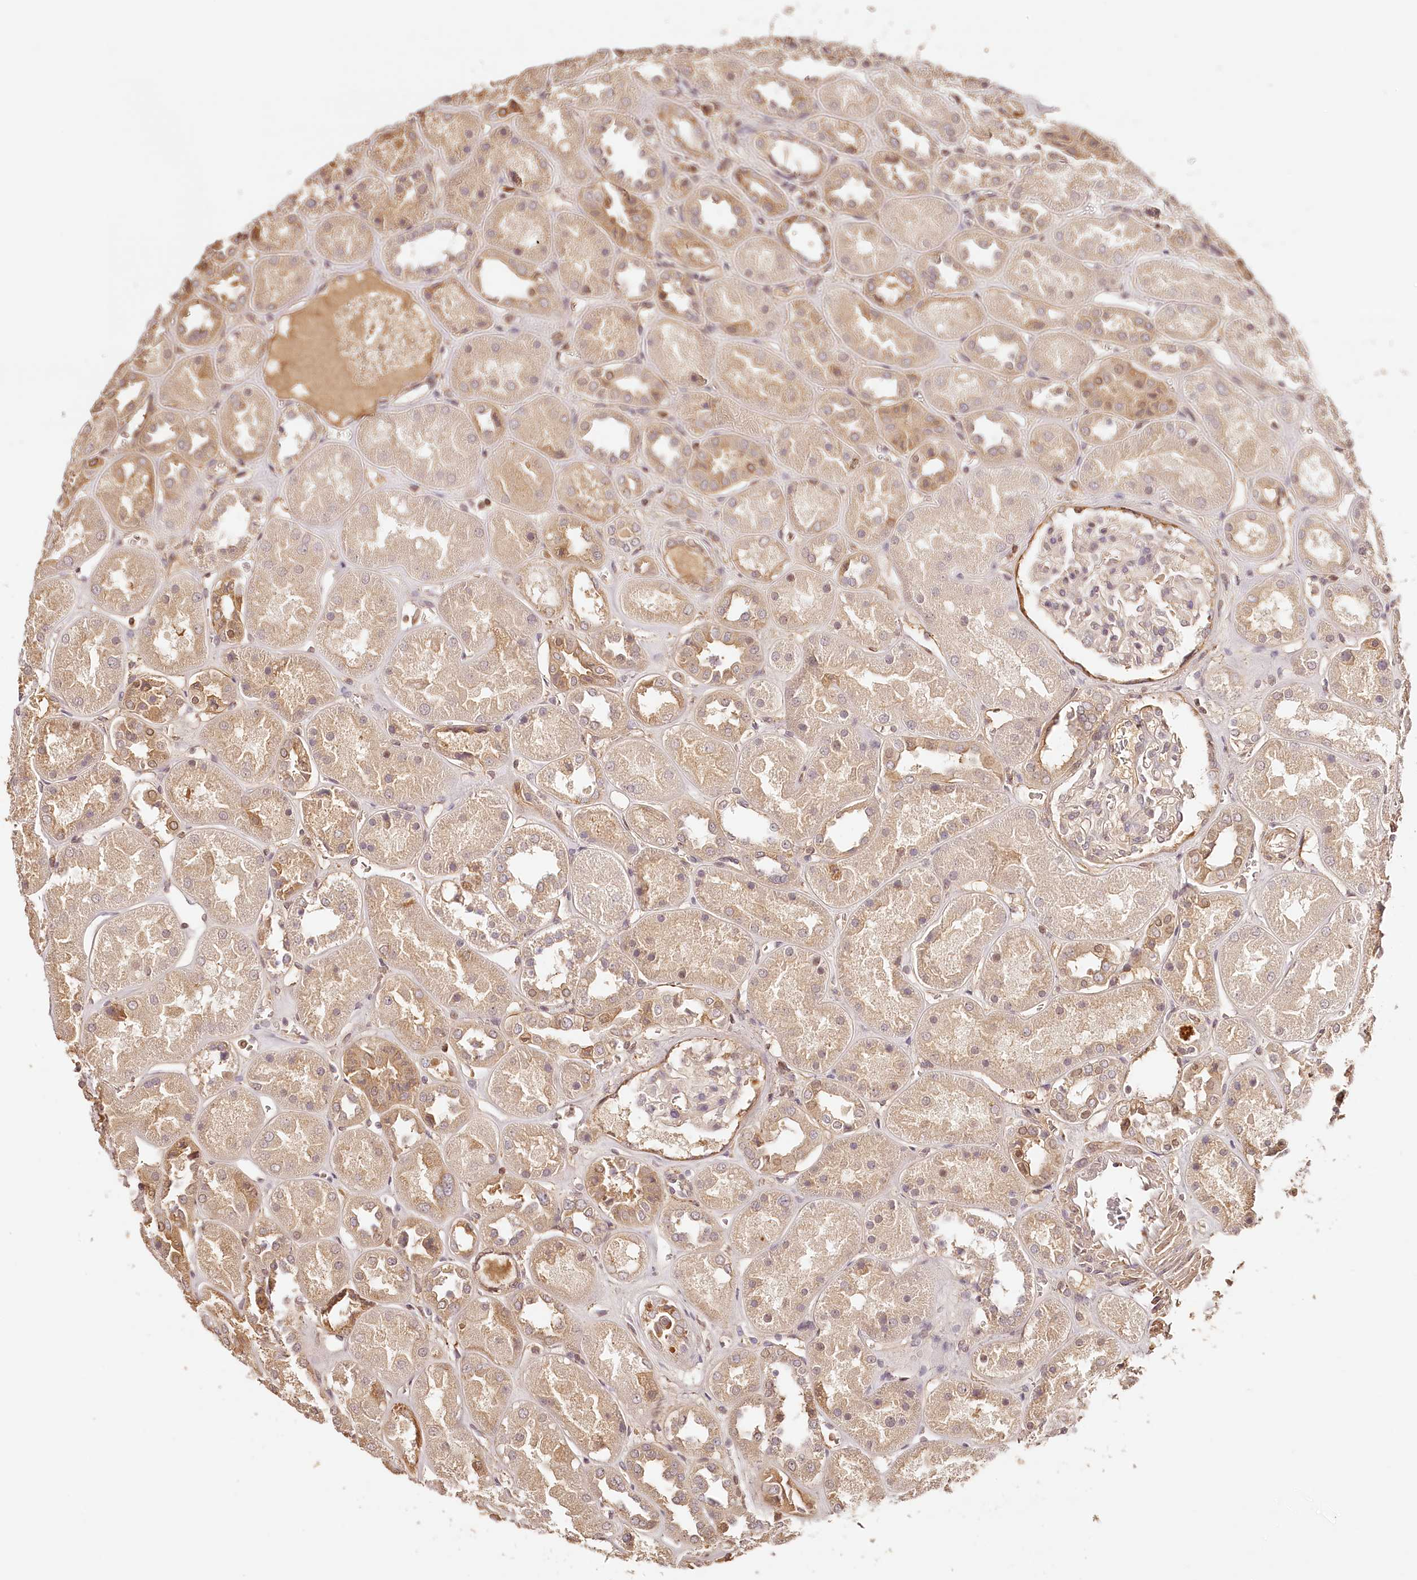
{"staining": {"intensity": "moderate", "quantity": "<25%", "location": "cytoplasmic/membranous,nuclear"}, "tissue": "kidney", "cell_type": "Cells in glomeruli", "image_type": "normal", "snomed": [{"axis": "morphology", "description": "Normal tissue, NOS"}, {"axis": "topography", "description": "Kidney"}], "caption": "Brown immunohistochemical staining in benign human kidney exhibits moderate cytoplasmic/membranous,nuclear positivity in approximately <25% of cells in glomeruli. Using DAB (3,3'-diaminobenzidine) (brown) and hematoxylin (blue) stains, captured at high magnification using brightfield microscopy.", "gene": "SYNGR1", "patient": {"sex": "male", "age": 70}}